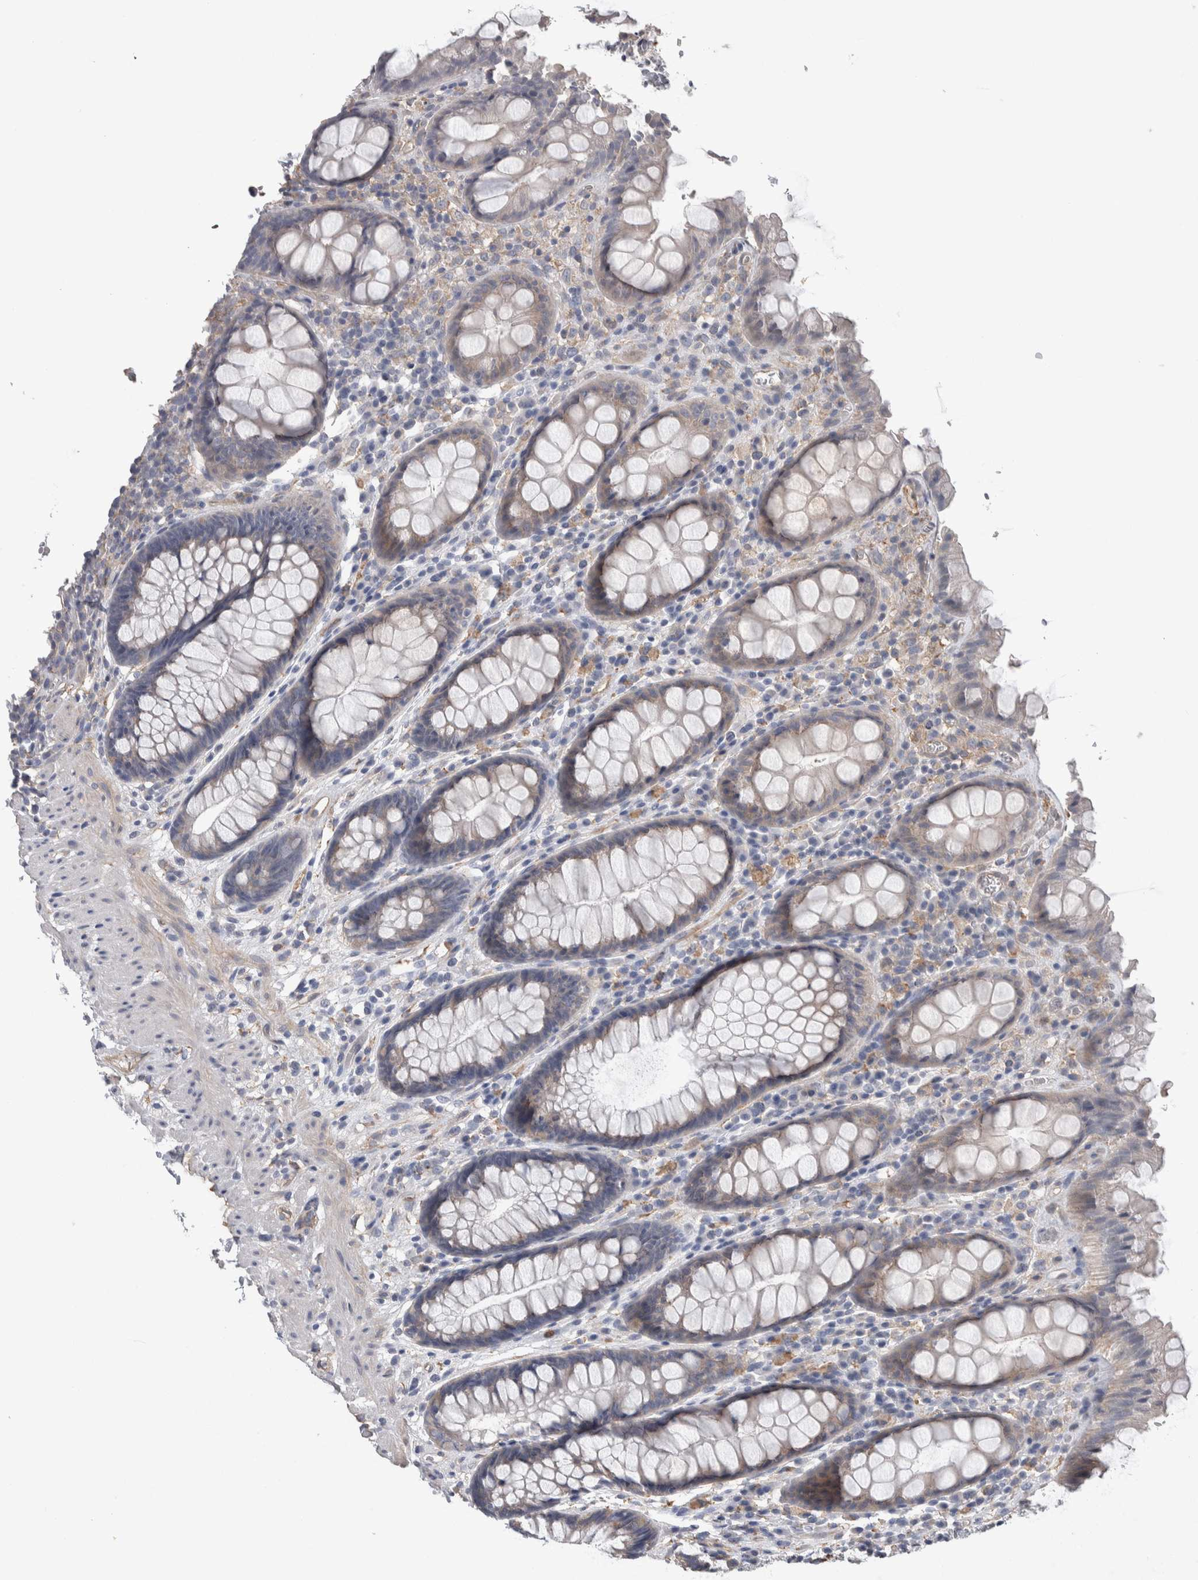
{"staining": {"intensity": "weak", "quantity": "<25%", "location": "cytoplasmic/membranous"}, "tissue": "rectum", "cell_type": "Glandular cells", "image_type": "normal", "snomed": [{"axis": "morphology", "description": "Normal tissue, NOS"}, {"axis": "topography", "description": "Rectum"}], "caption": "Immunohistochemistry image of normal rectum stained for a protein (brown), which shows no staining in glandular cells.", "gene": "GCNA", "patient": {"sex": "male", "age": 64}}